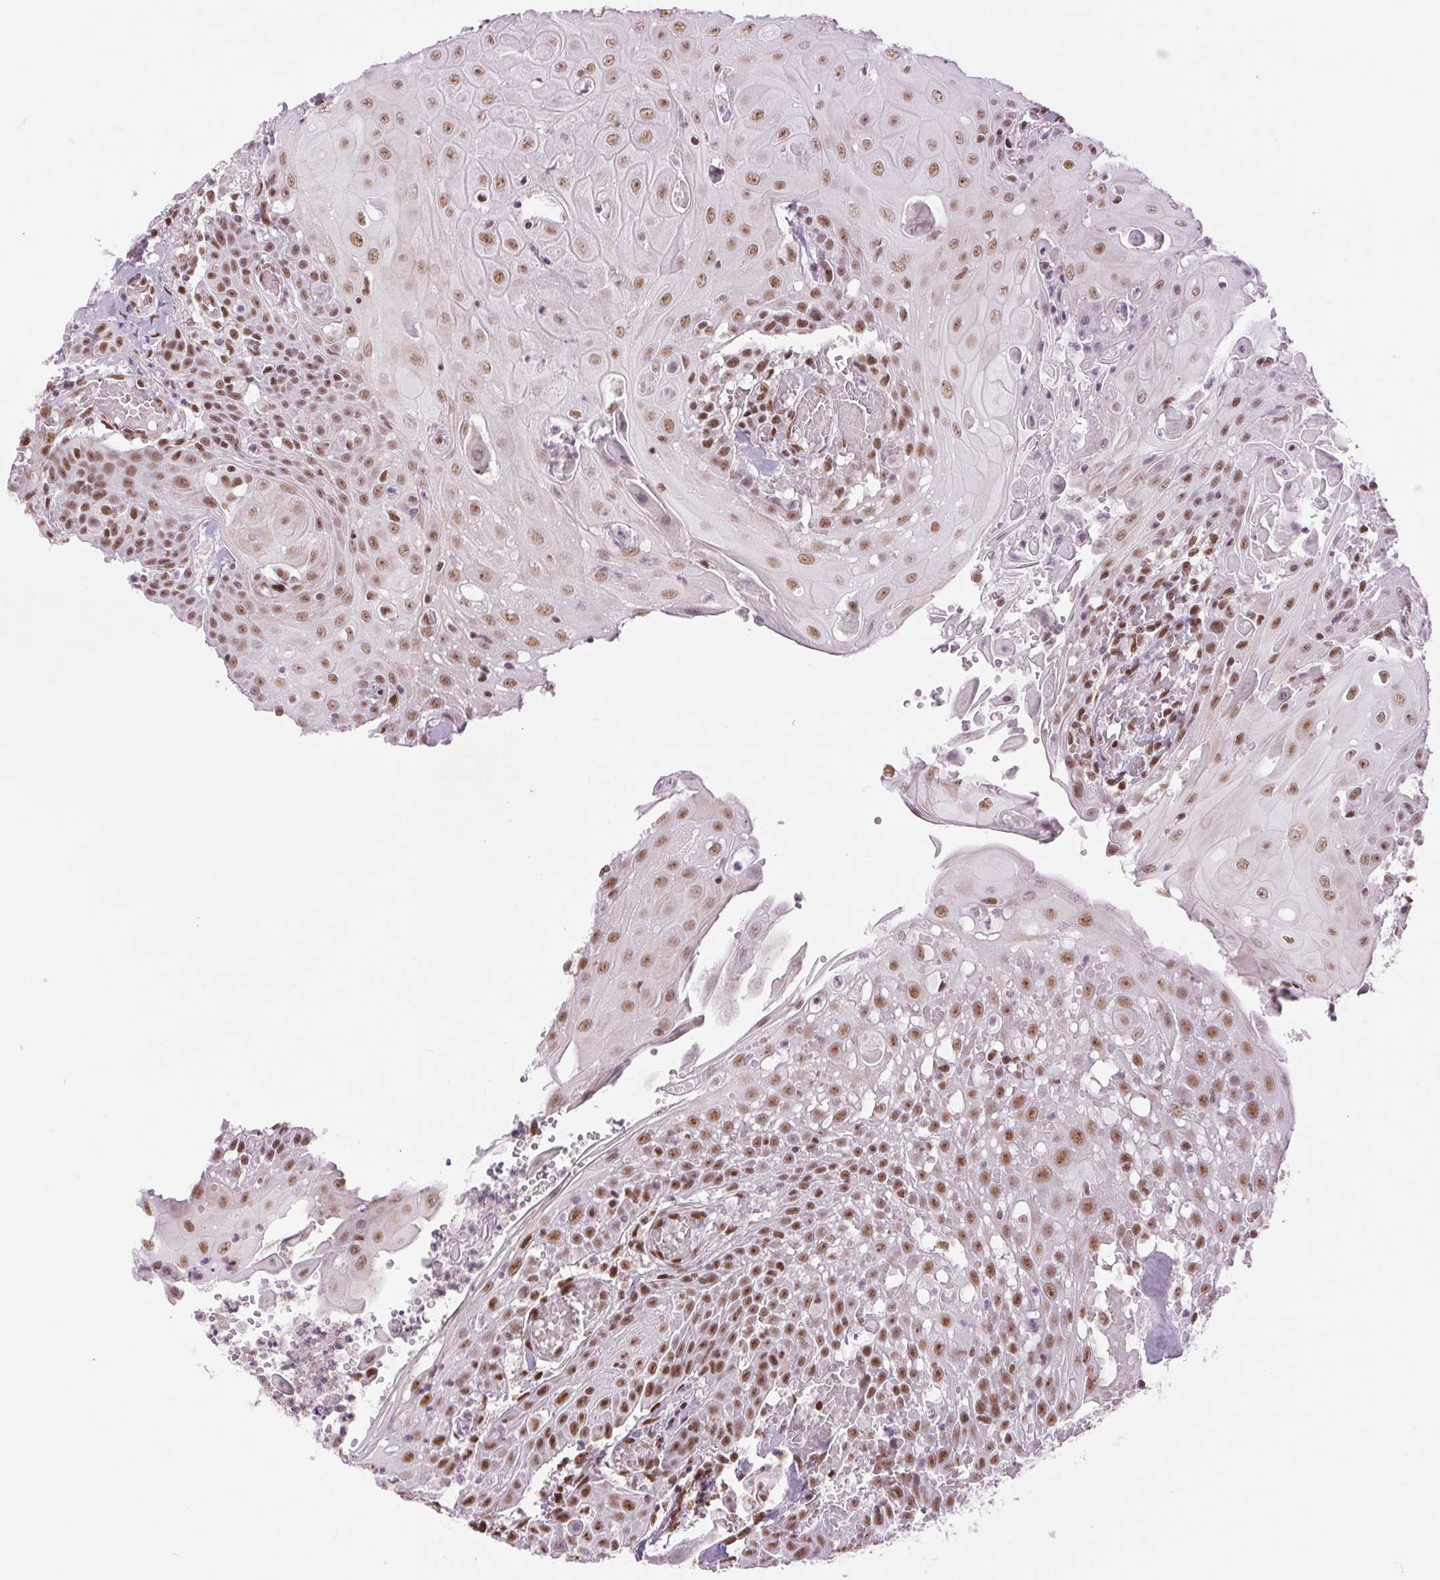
{"staining": {"intensity": "moderate", "quantity": ">75%", "location": "nuclear"}, "tissue": "head and neck cancer", "cell_type": "Tumor cells", "image_type": "cancer", "snomed": [{"axis": "morphology", "description": "Normal tissue, NOS"}, {"axis": "morphology", "description": "Squamous cell carcinoma, NOS"}, {"axis": "topography", "description": "Oral tissue"}, {"axis": "topography", "description": "Head-Neck"}], "caption": "Immunohistochemical staining of head and neck squamous cell carcinoma demonstrates medium levels of moderate nuclear protein positivity in about >75% of tumor cells.", "gene": "ZFR2", "patient": {"sex": "female", "age": 55}}